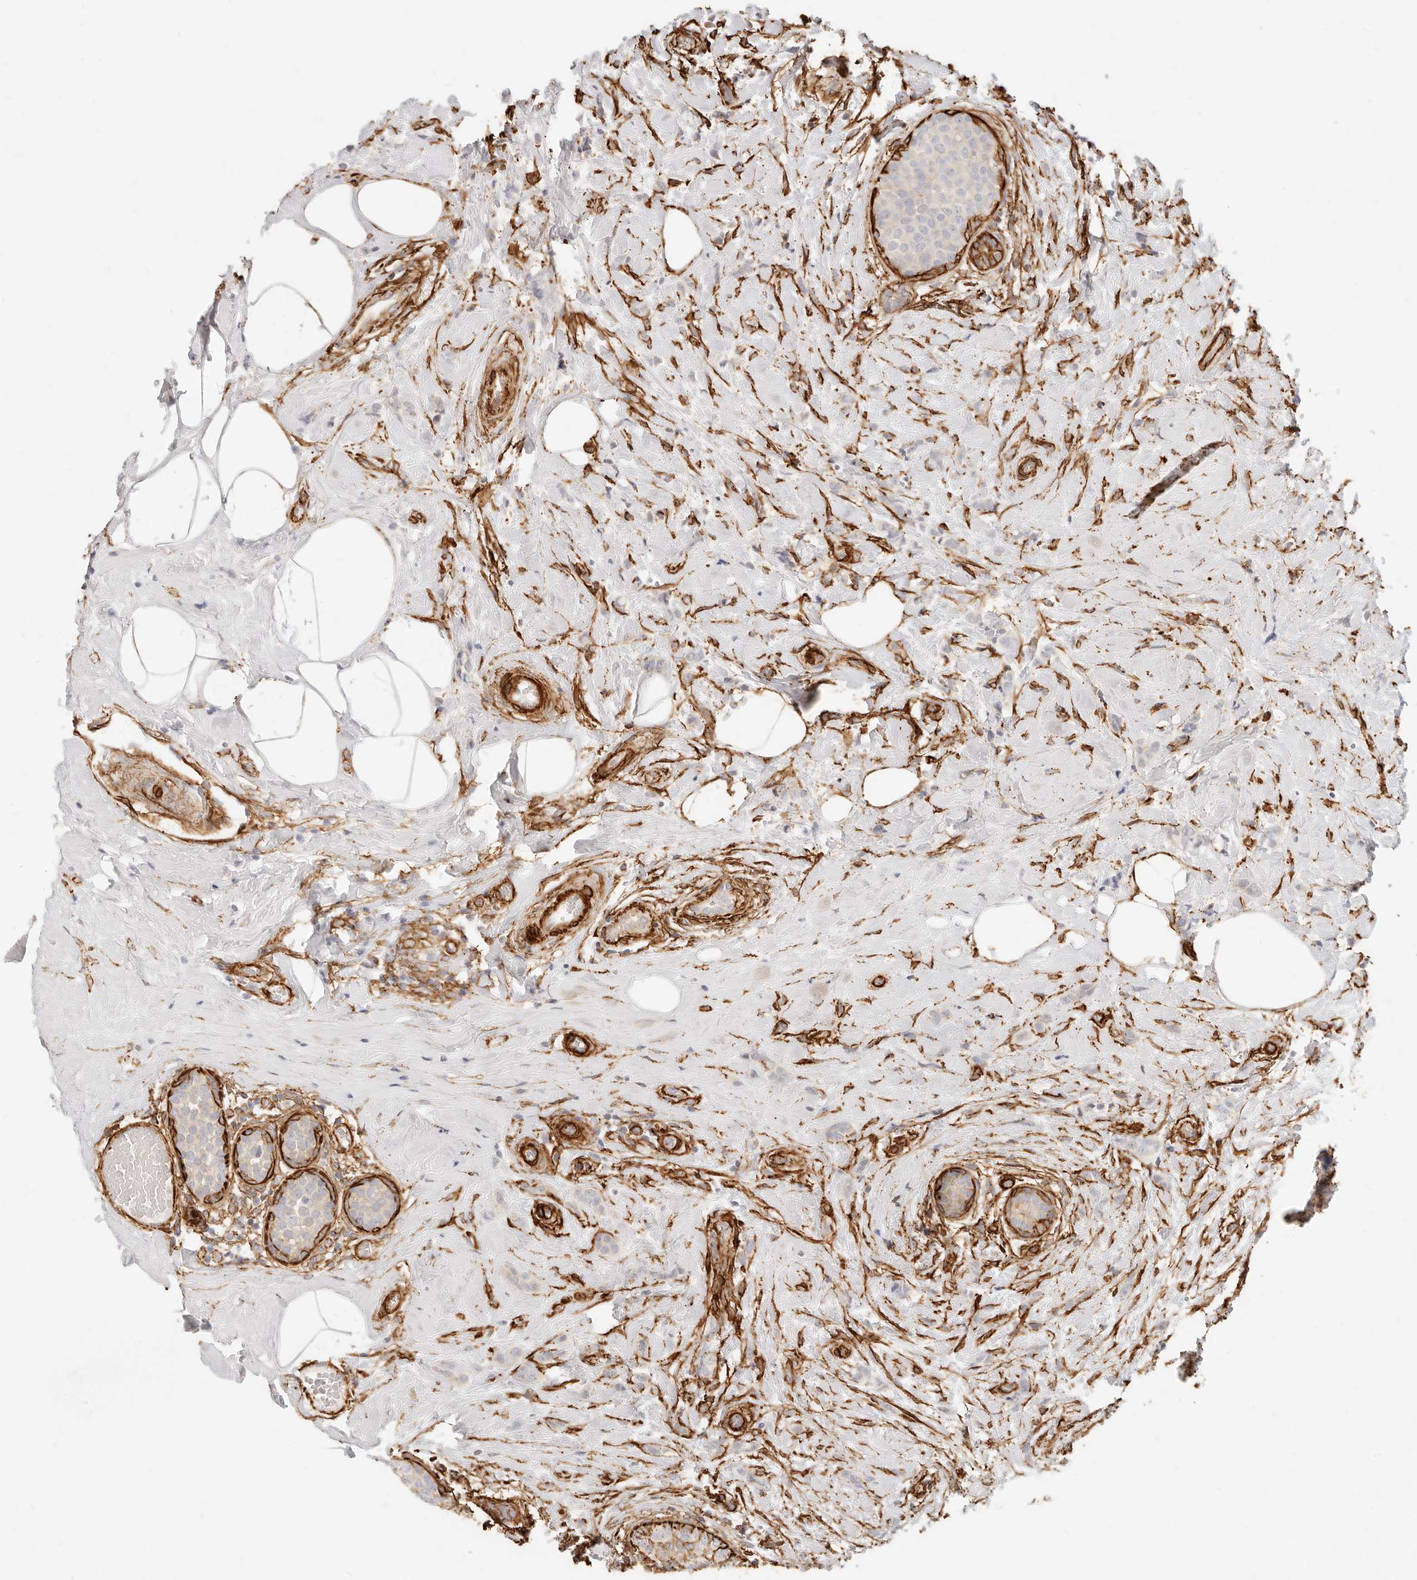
{"staining": {"intensity": "negative", "quantity": "none", "location": "none"}, "tissue": "breast cancer", "cell_type": "Tumor cells", "image_type": "cancer", "snomed": [{"axis": "morphology", "description": "Lobular carcinoma, in situ"}, {"axis": "morphology", "description": "Lobular carcinoma"}, {"axis": "topography", "description": "Breast"}], "caption": "Immunohistochemistry (IHC) of human lobular carcinoma (breast) demonstrates no expression in tumor cells.", "gene": "TMTC2", "patient": {"sex": "female", "age": 41}}